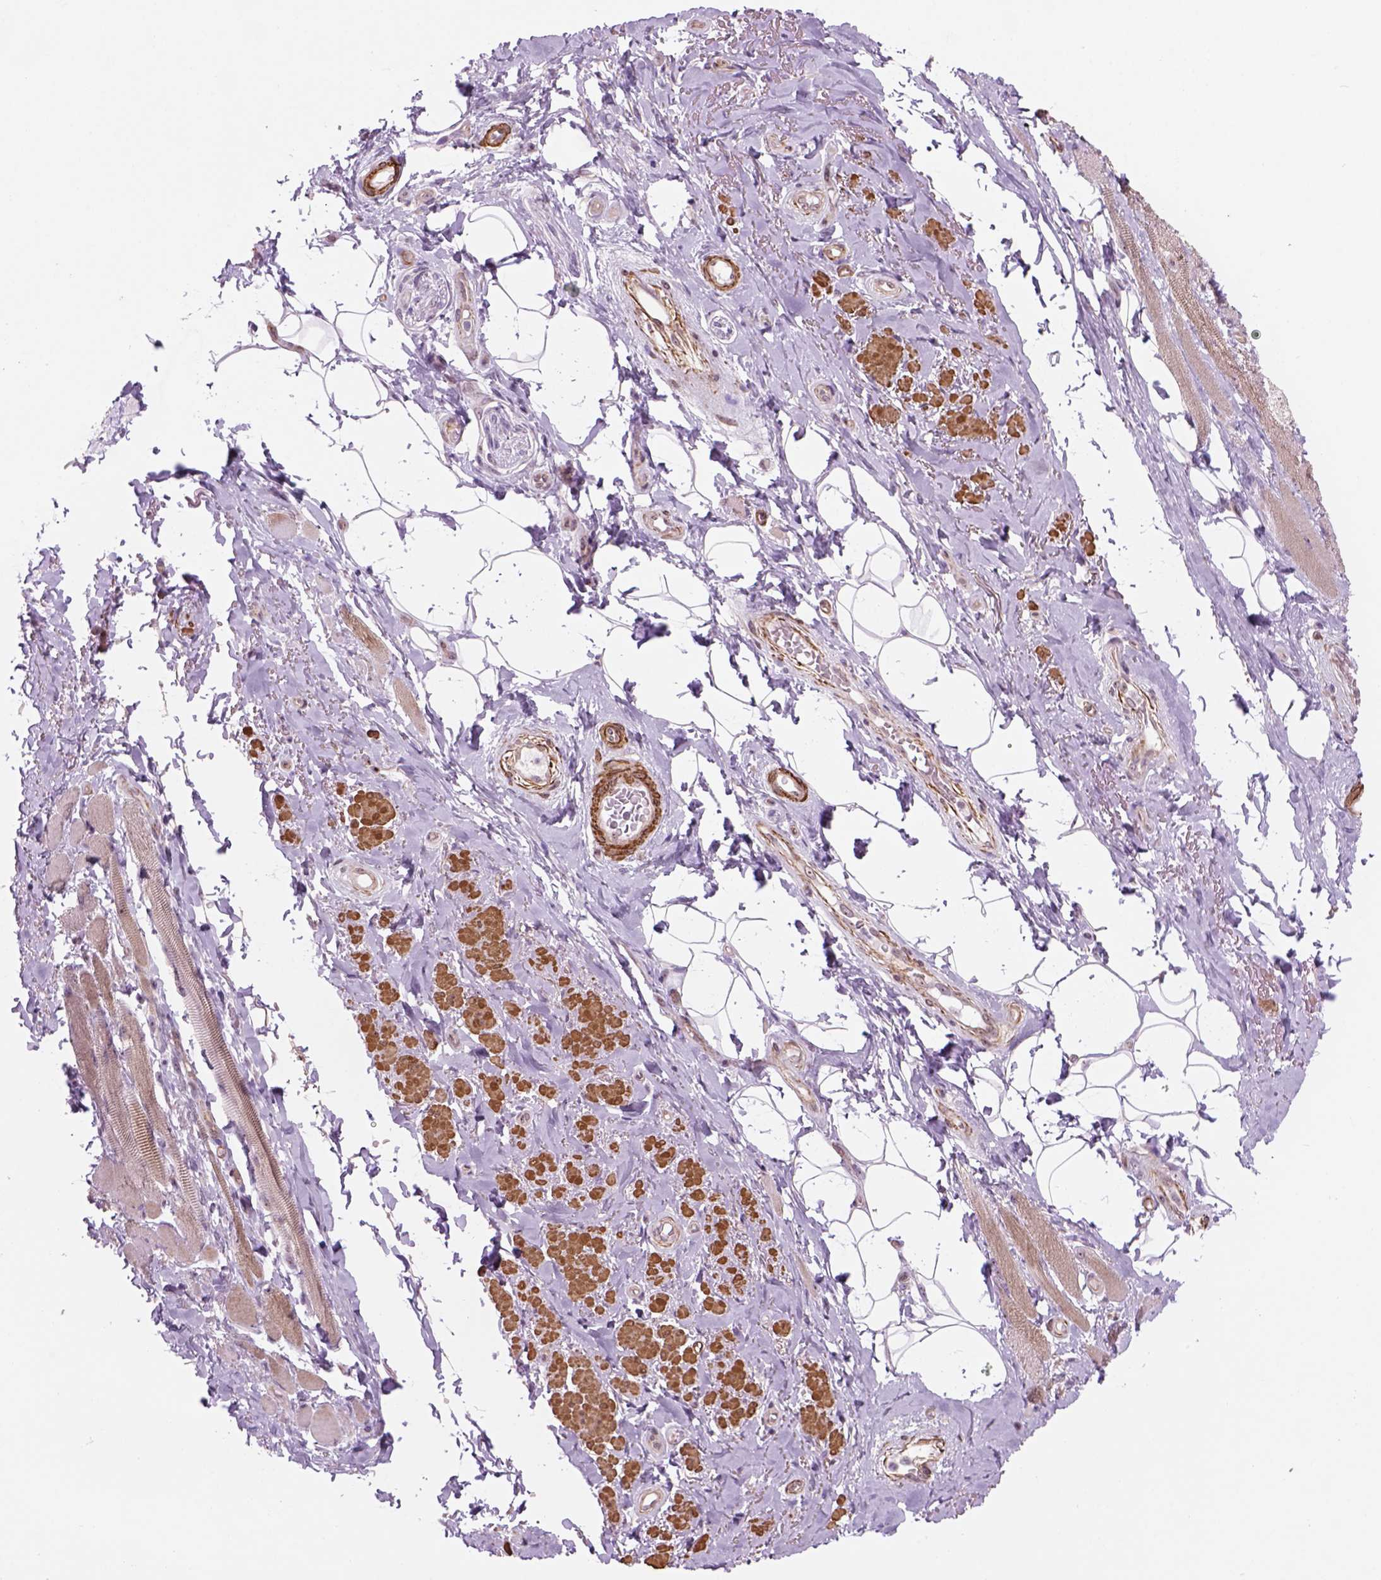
{"staining": {"intensity": "negative", "quantity": "none", "location": "none"}, "tissue": "adipose tissue", "cell_type": "Adipocytes", "image_type": "normal", "snomed": [{"axis": "morphology", "description": "Normal tissue, NOS"}, {"axis": "topography", "description": "Anal"}, {"axis": "topography", "description": "Peripheral nerve tissue"}], "caption": "DAB (3,3'-diaminobenzidine) immunohistochemical staining of benign human adipose tissue shows no significant staining in adipocytes.", "gene": "RRS1", "patient": {"sex": "male", "age": 53}}